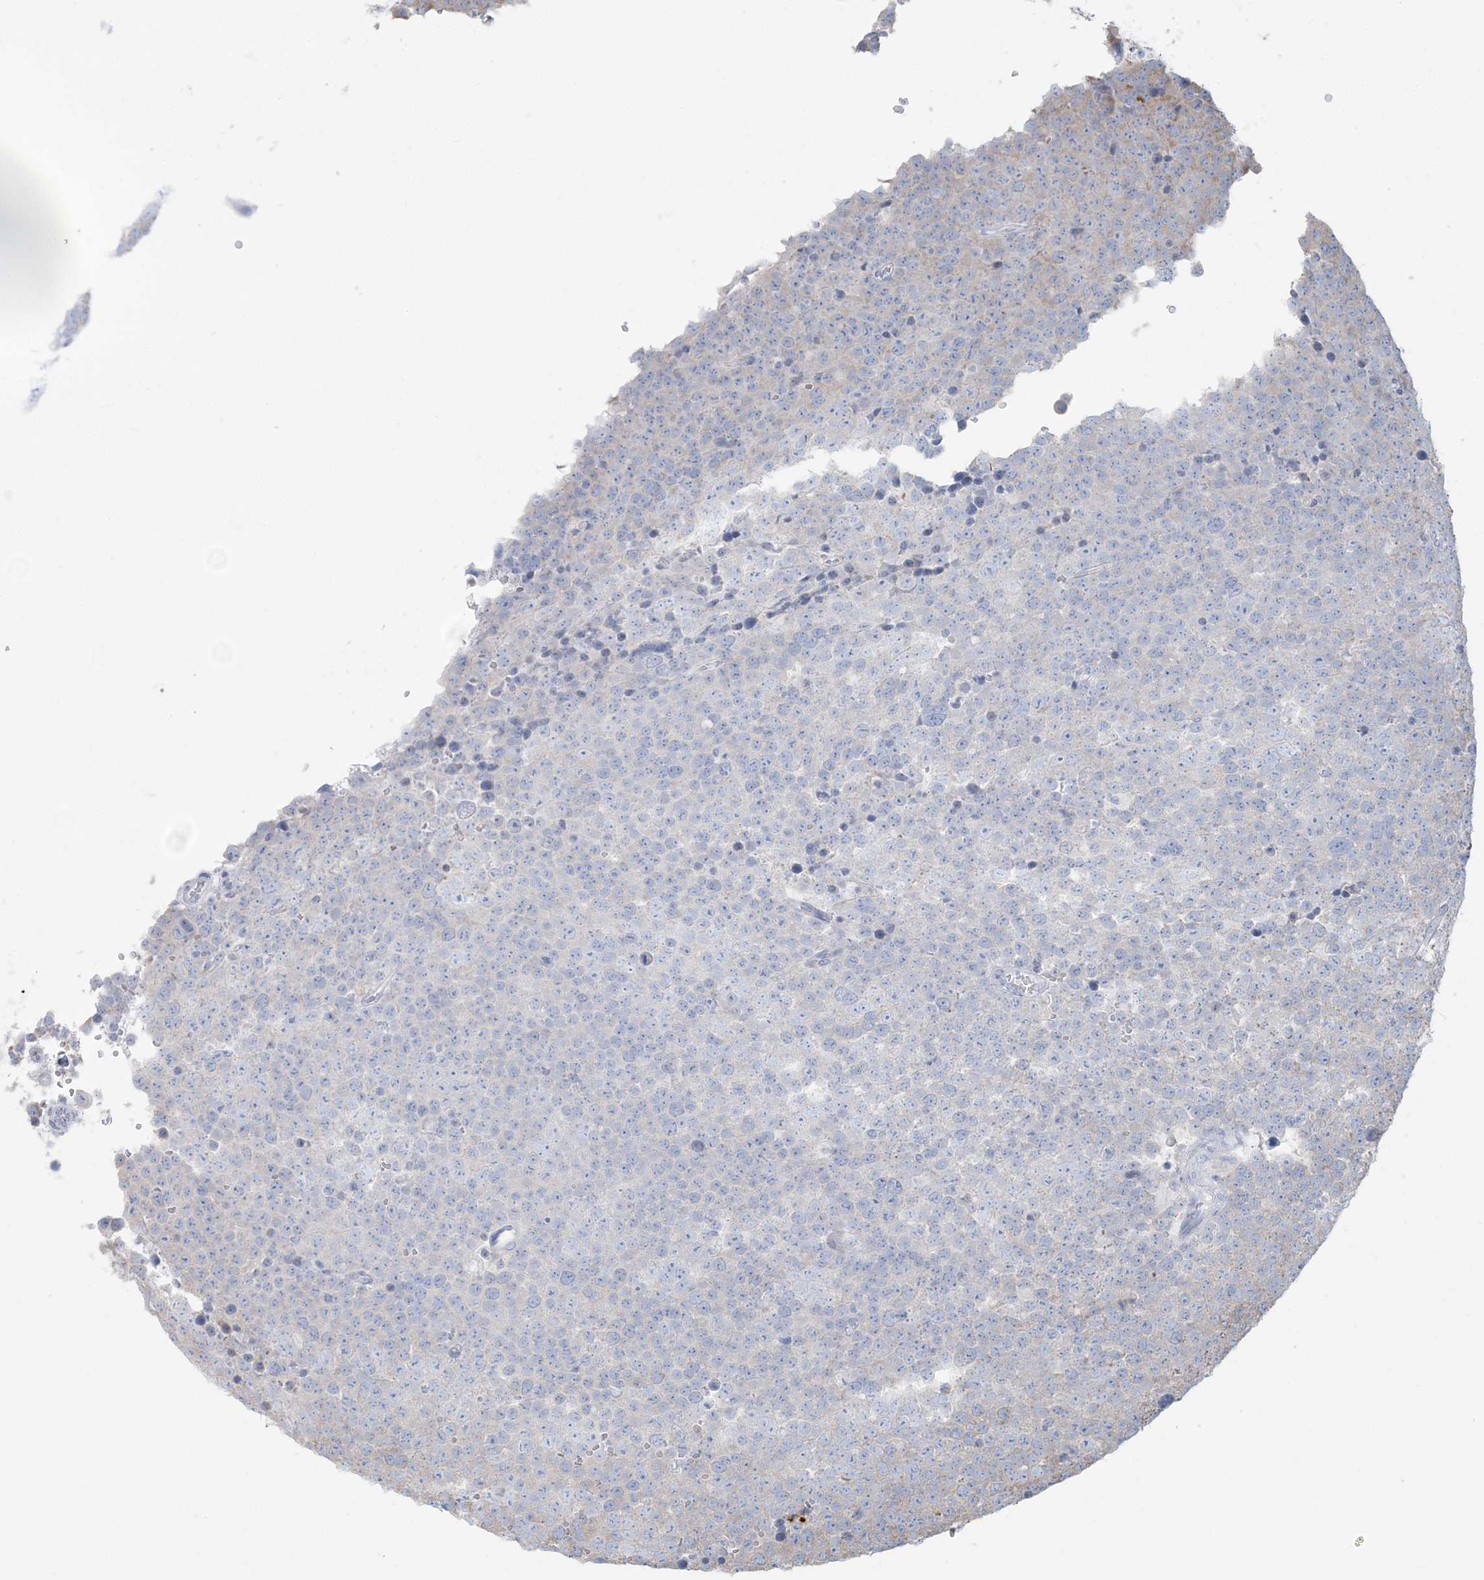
{"staining": {"intensity": "negative", "quantity": "none", "location": "none"}, "tissue": "testis cancer", "cell_type": "Tumor cells", "image_type": "cancer", "snomed": [{"axis": "morphology", "description": "Seminoma, NOS"}, {"axis": "topography", "description": "Testis"}], "caption": "Immunohistochemistry (IHC) image of testis cancer (seminoma) stained for a protein (brown), which exhibits no expression in tumor cells.", "gene": "CCNJ", "patient": {"sex": "male", "age": 71}}